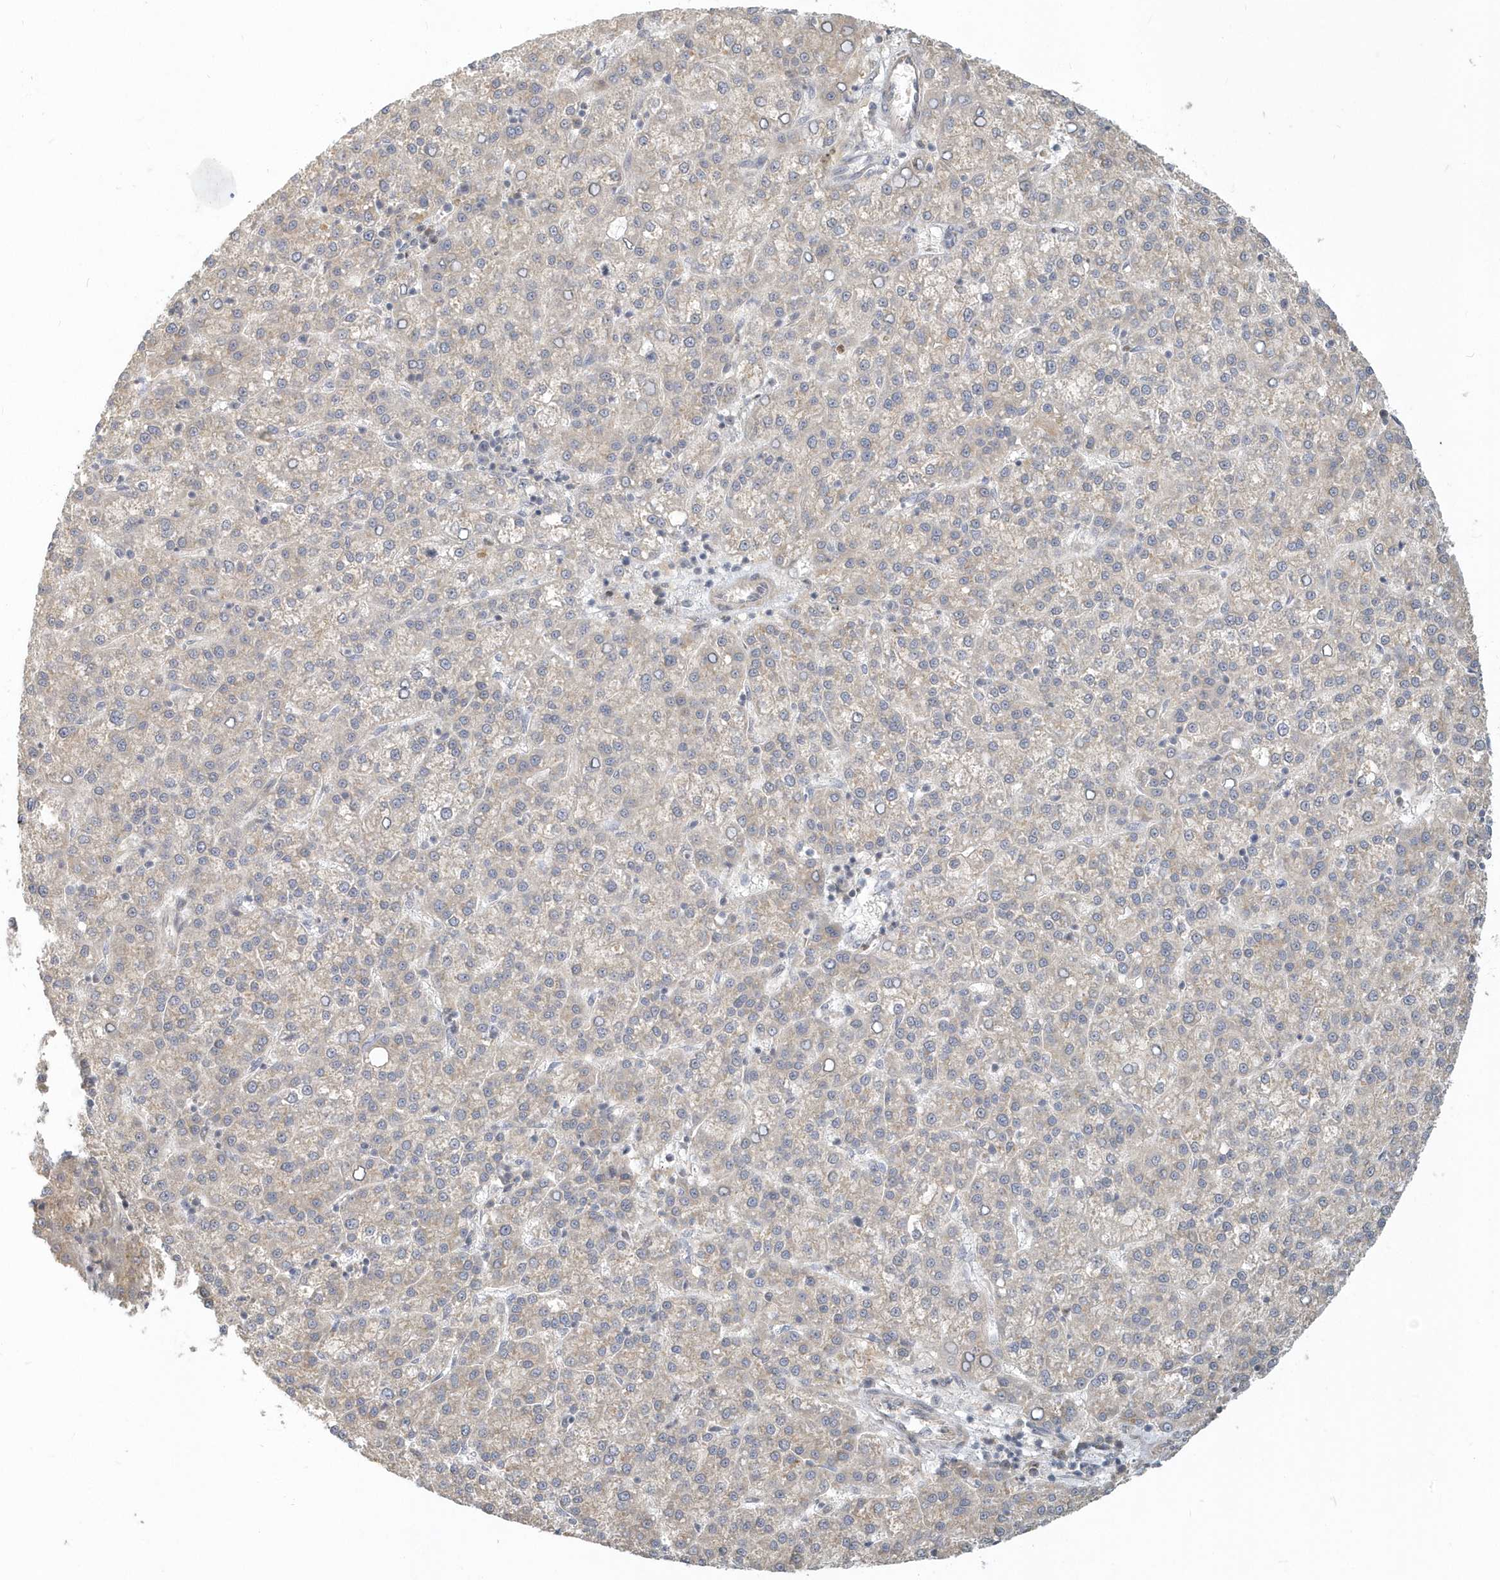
{"staining": {"intensity": "weak", "quantity": "<25%", "location": "cytoplasmic/membranous"}, "tissue": "liver cancer", "cell_type": "Tumor cells", "image_type": "cancer", "snomed": [{"axis": "morphology", "description": "Carcinoma, Hepatocellular, NOS"}, {"axis": "topography", "description": "Liver"}], "caption": "Tumor cells show no significant positivity in liver hepatocellular carcinoma.", "gene": "NAPB", "patient": {"sex": "female", "age": 58}}